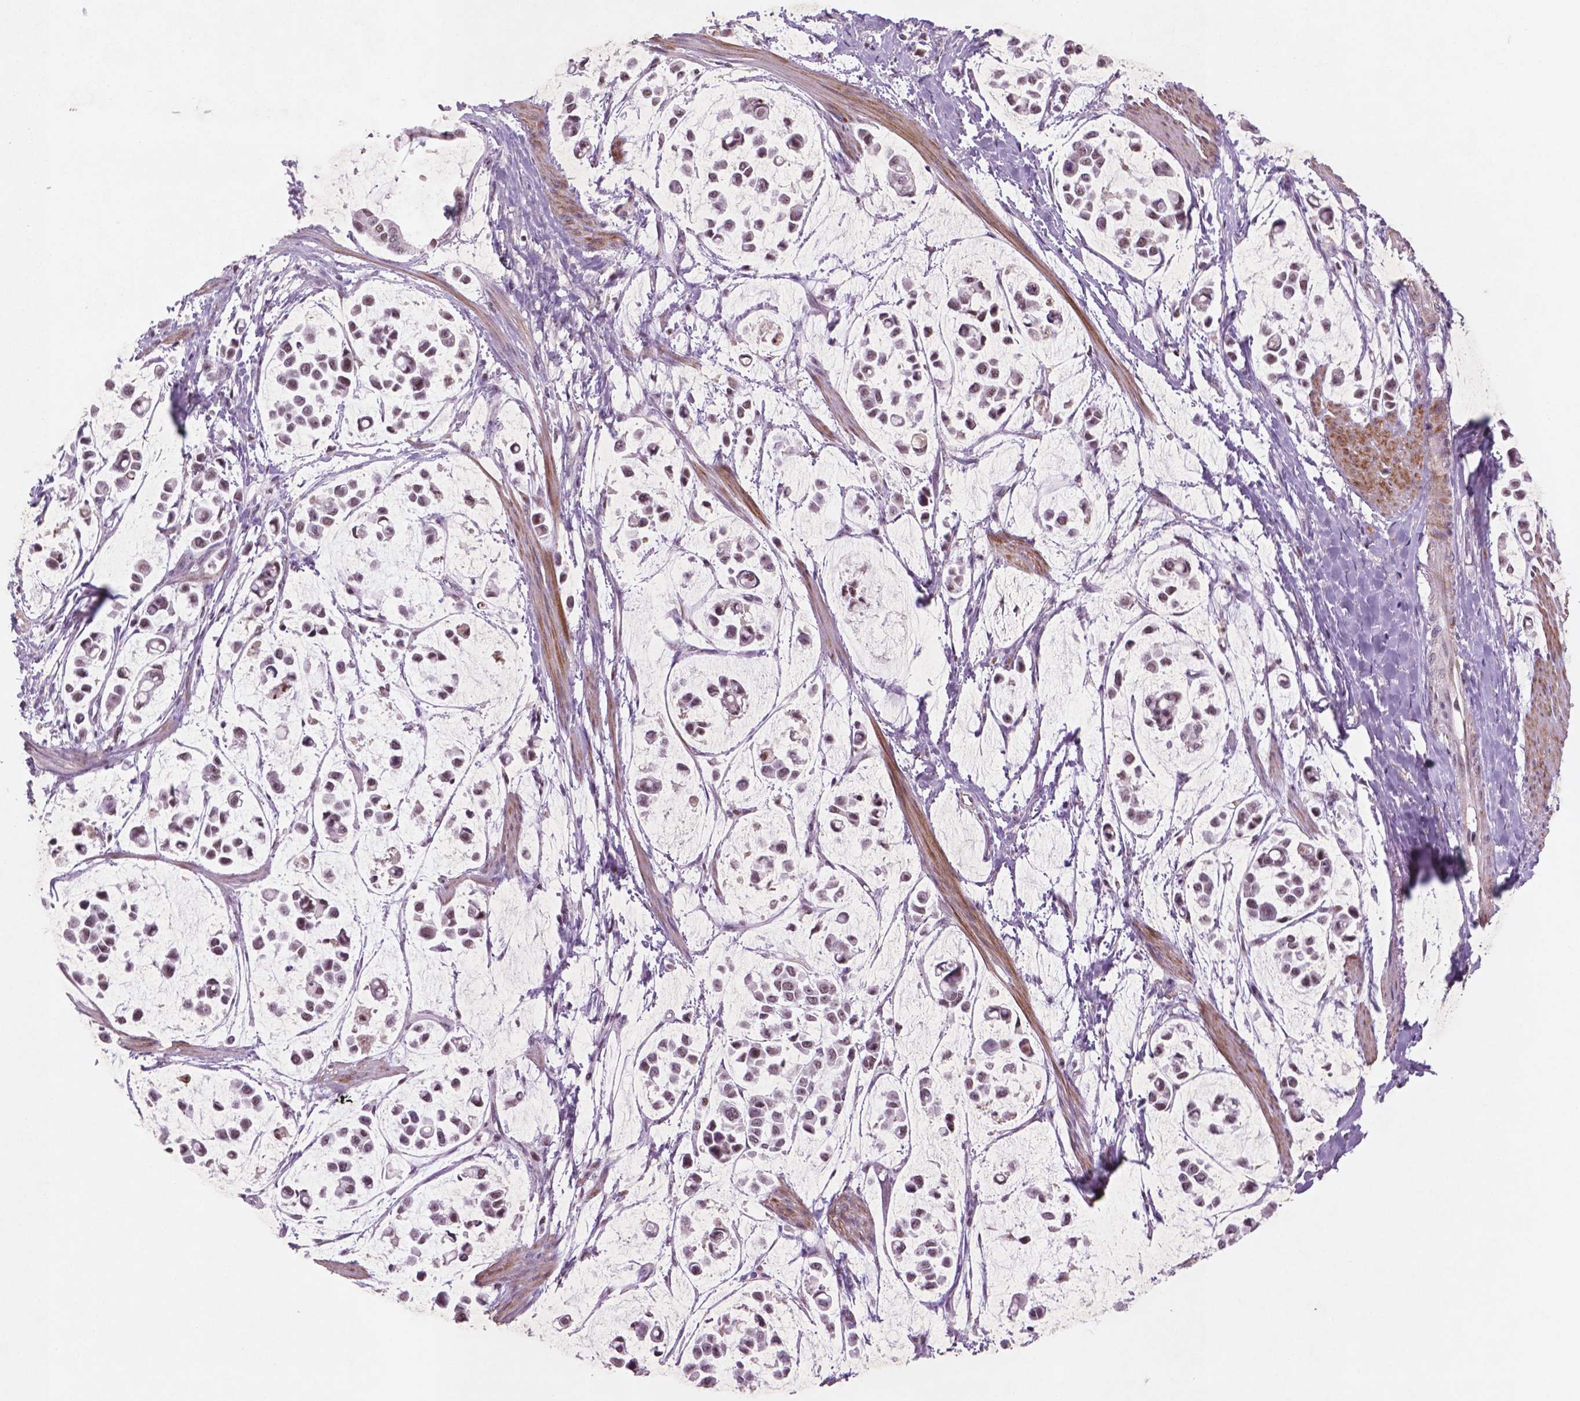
{"staining": {"intensity": "moderate", "quantity": ">75%", "location": "nuclear"}, "tissue": "stomach cancer", "cell_type": "Tumor cells", "image_type": "cancer", "snomed": [{"axis": "morphology", "description": "Adenocarcinoma, NOS"}, {"axis": "topography", "description": "Stomach"}], "caption": "Human stomach cancer stained with a protein marker reveals moderate staining in tumor cells.", "gene": "CTR9", "patient": {"sex": "male", "age": 82}}